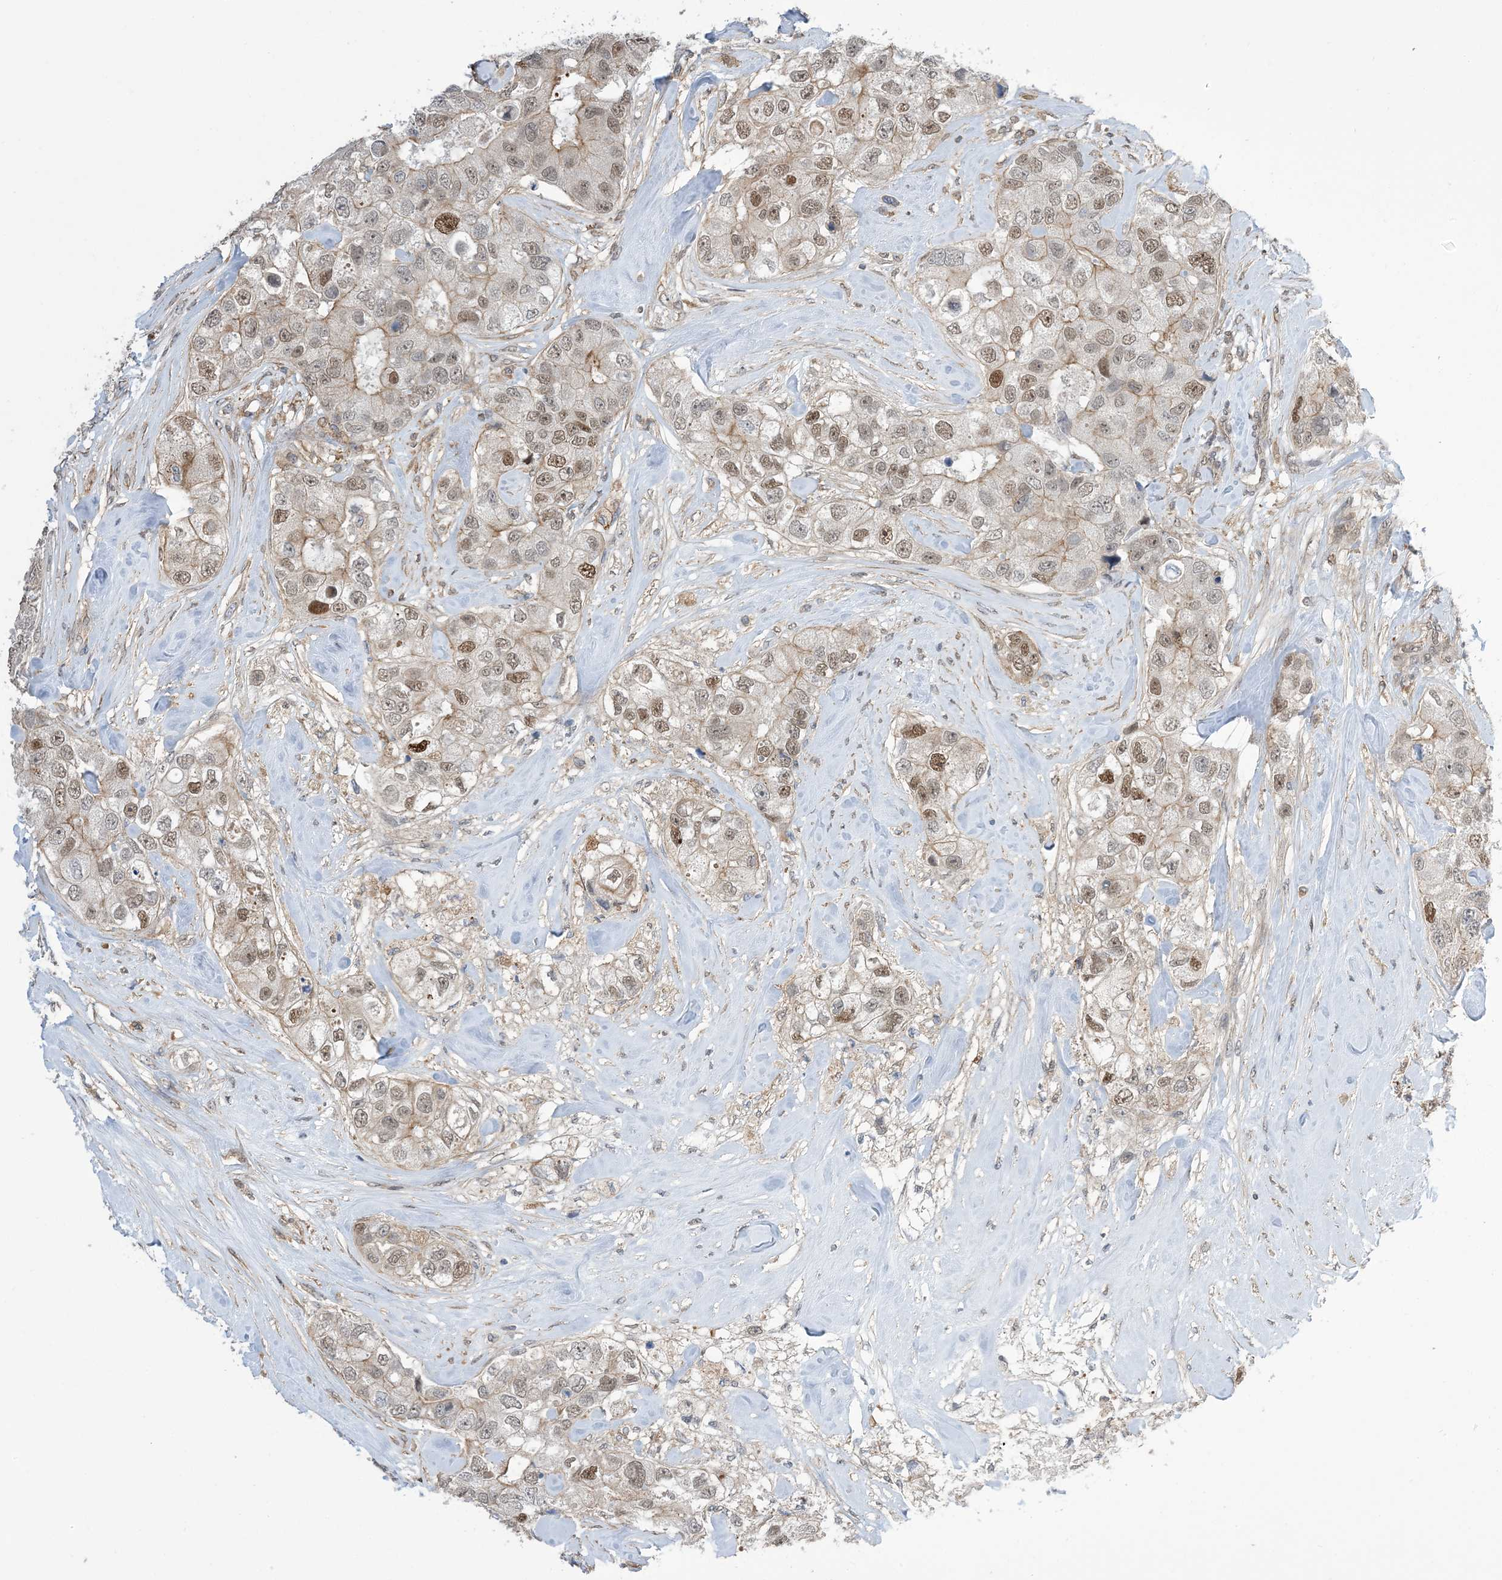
{"staining": {"intensity": "moderate", "quantity": "<25%", "location": "nuclear"}, "tissue": "breast cancer", "cell_type": "Tumor cells", "image_type": "cancer", "snomed": [{"axis": "morphology", "description": "Duct carcinoma"}, {"axis": "topography", "description": "Breast"}], "caption": "A histopathology image showing moderate nuclear positivity in about <25% of tumor cells in breast cancer (invasive ductal carcinoma), as visualized by brown immunohistochemical staining.", "gene": "ZNF8", "patient": {"sex": "female", "age": 62}}